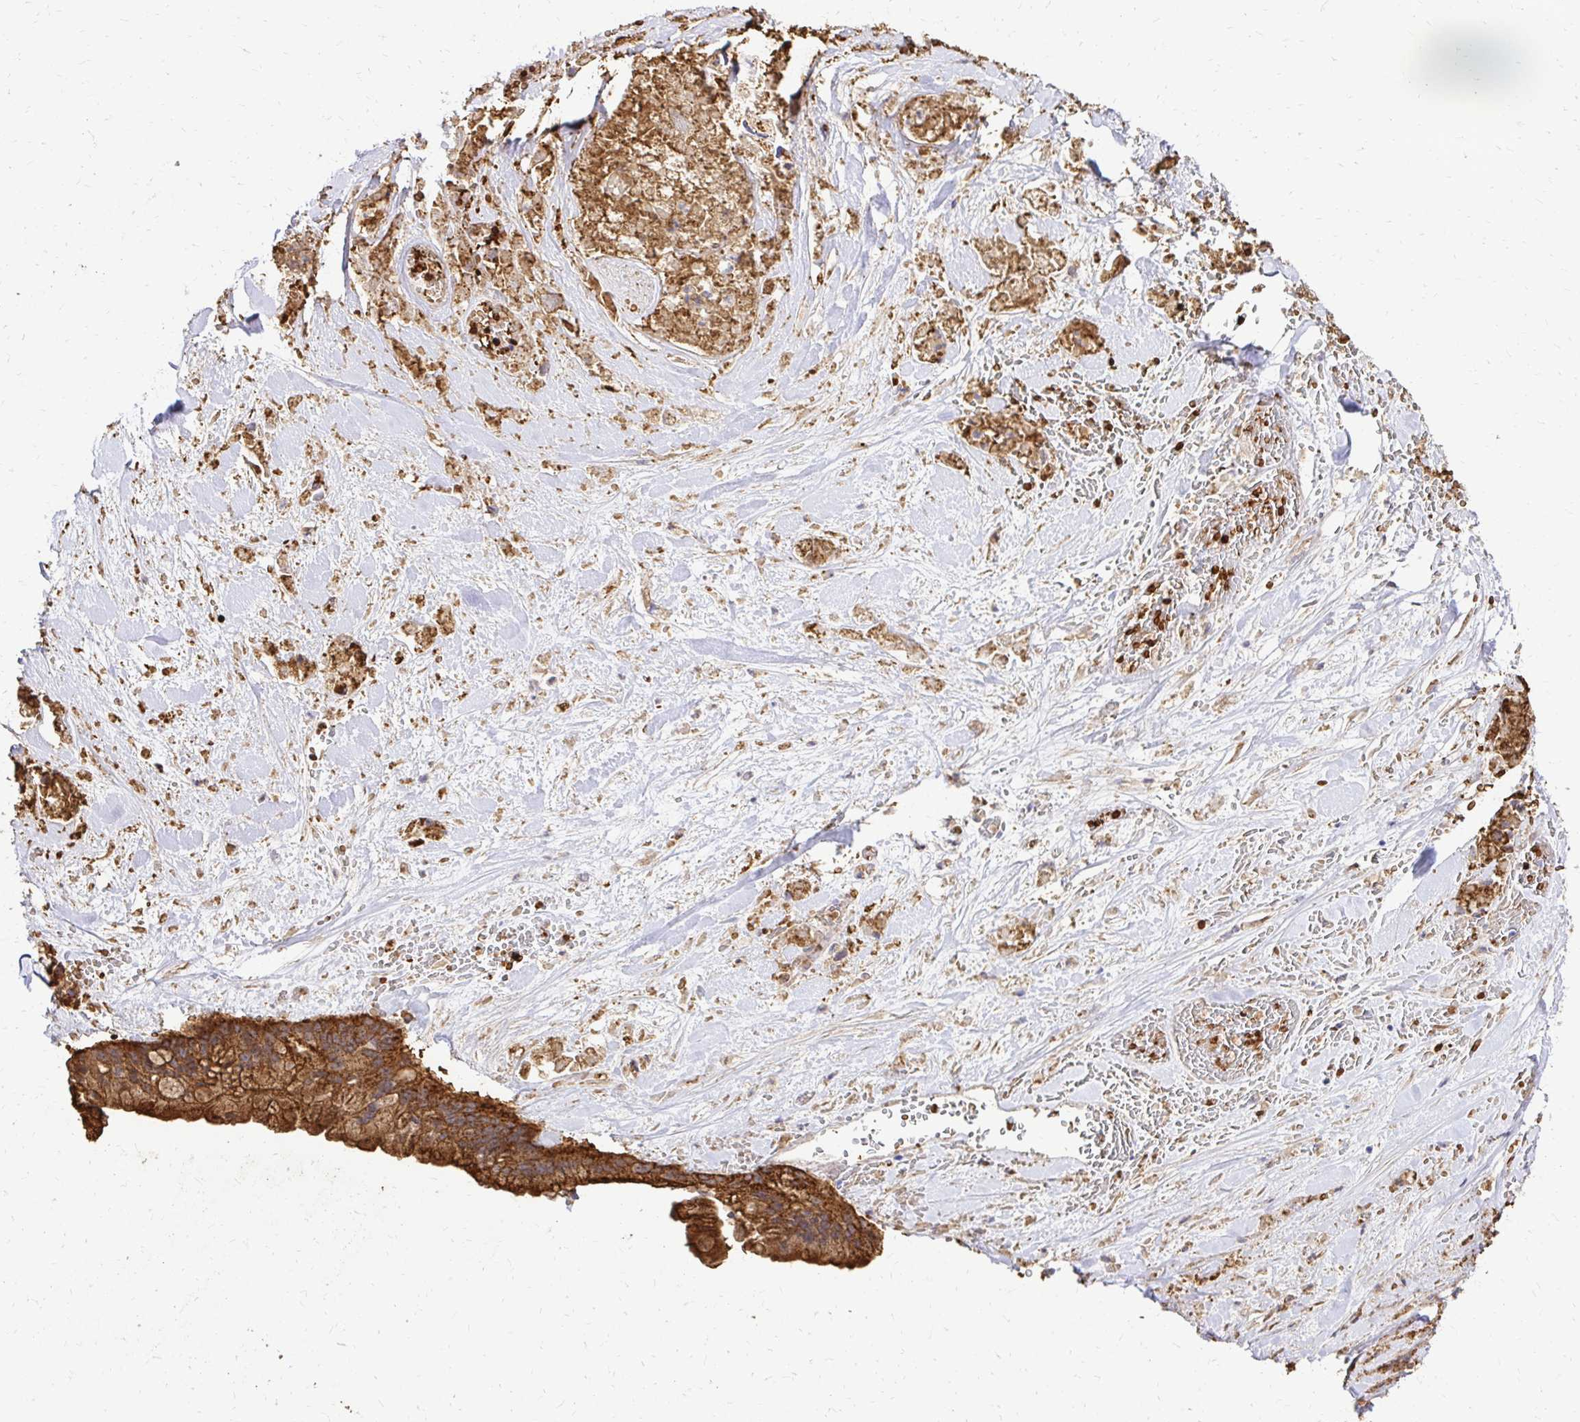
{"staining": {"intensity": "moderate", "quantity": ">75%", "location": "cytoplasmic/membranous"}, "tissue": "pancreatic cancer", "cell_type": "Tumor cells", "image_type": "cancer", "snomed": [{"axis": "morphology", "description": "Adenocarcinoma, NOS"}, {"axis": "topography", "description": "Pancreas"}], "caption": "Protein staining of adenocarcinoma (pancreatic) tissue displays moderate cytoplasmic/membranous staining in about >75% of tumor cells.", "gene": "MRPL13", "patient": {"sex": "male", "age": 44}}